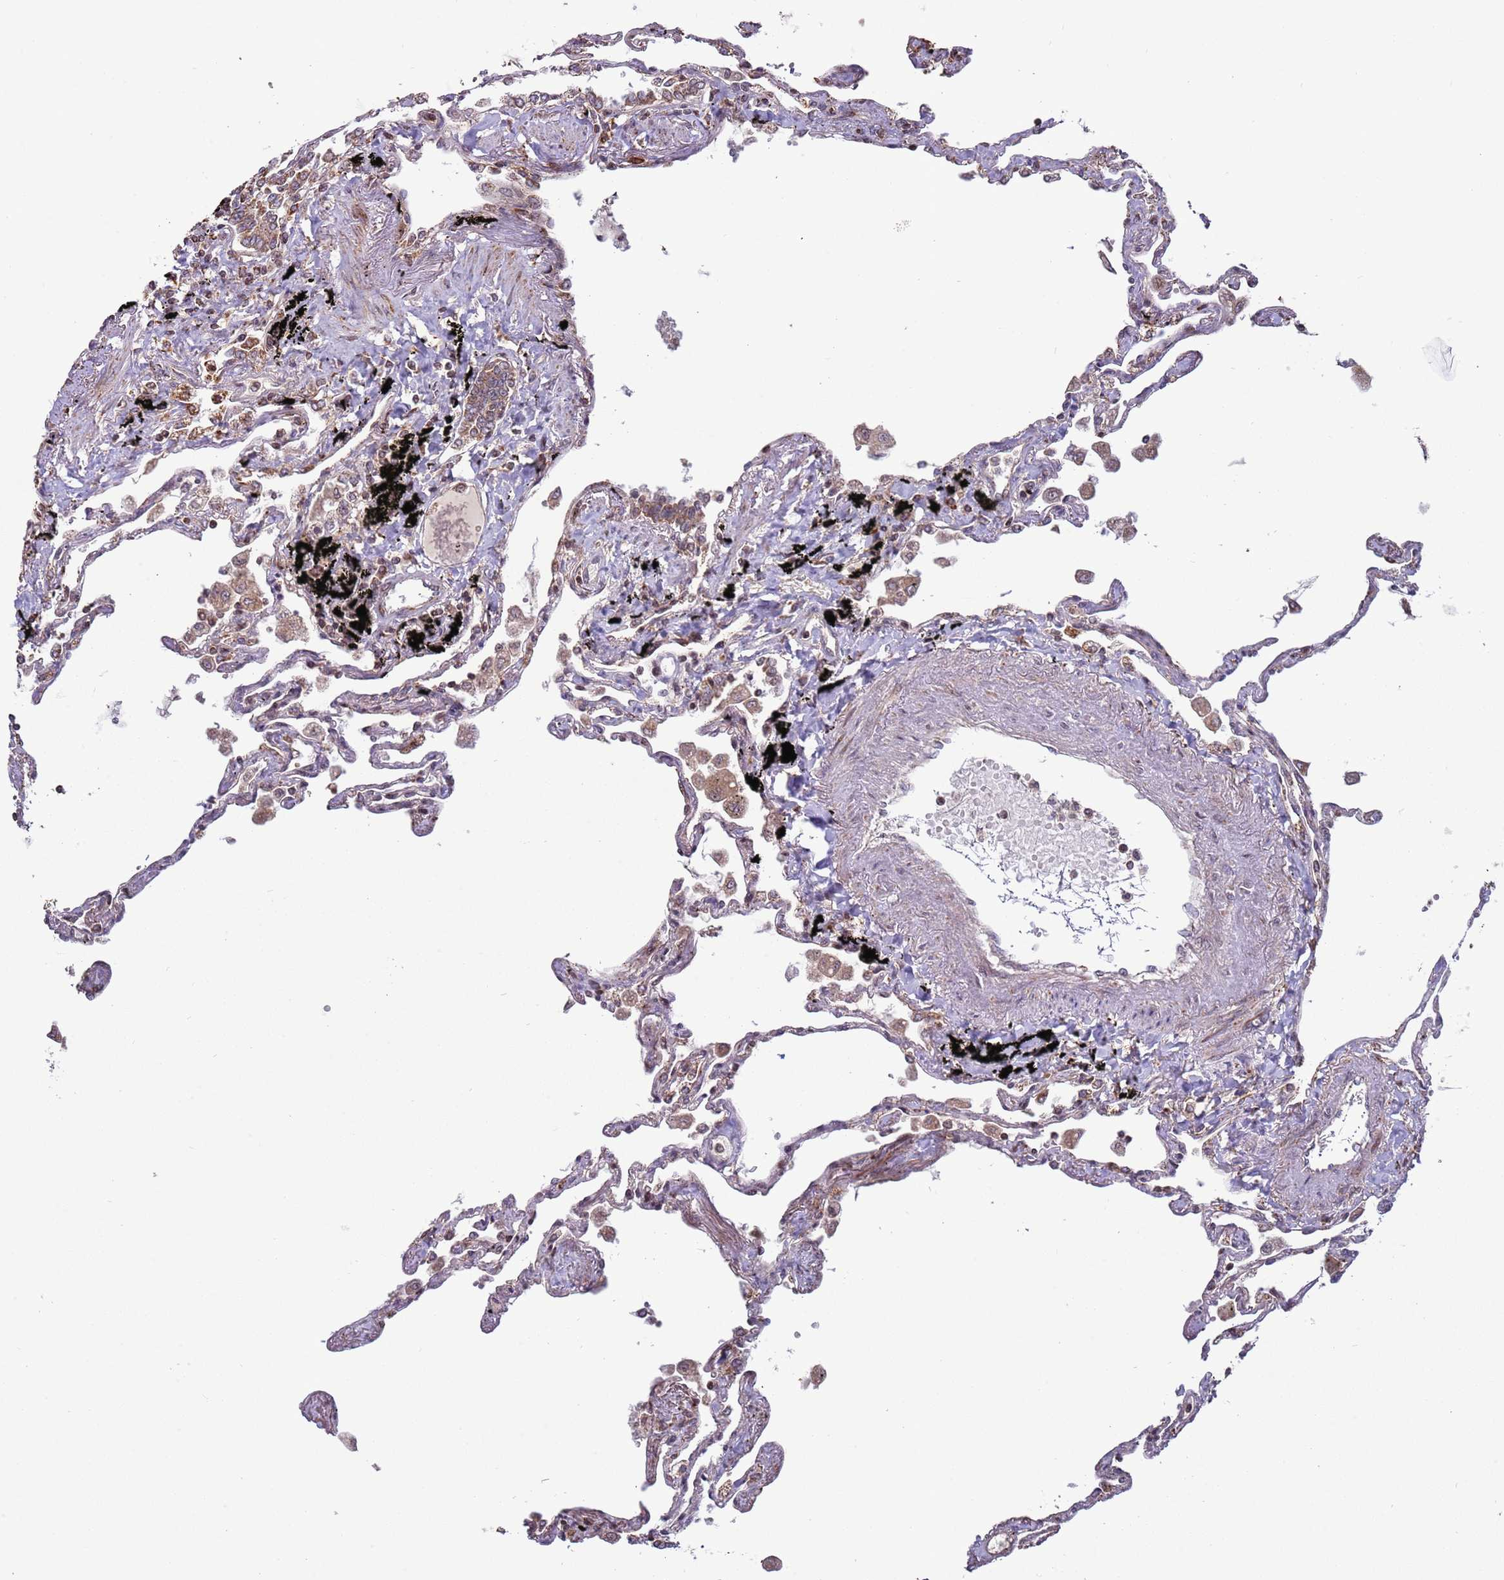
{"staining": {"intensity": "weak", "quantity": "25%-75%", "location": "cytoplasmic/membranous"}, "tissue": "lung", "cell_type": "Alveolar cells", "image_type": "normal", "snomed": [{"axis": "morphology", "description": "Normal tissue, NOS"}, {"axis": "topography", "description": "Lung"}], "caption": "Immunohistochemistry (IHC) (DAB) staining of normal human lung exhibits weak cytoplasmic/membranous protein staining in approximately 25%-75% of alveolar cells.", "gene": "RCOR2", "patient": {"sex": "female", "age": 67}}